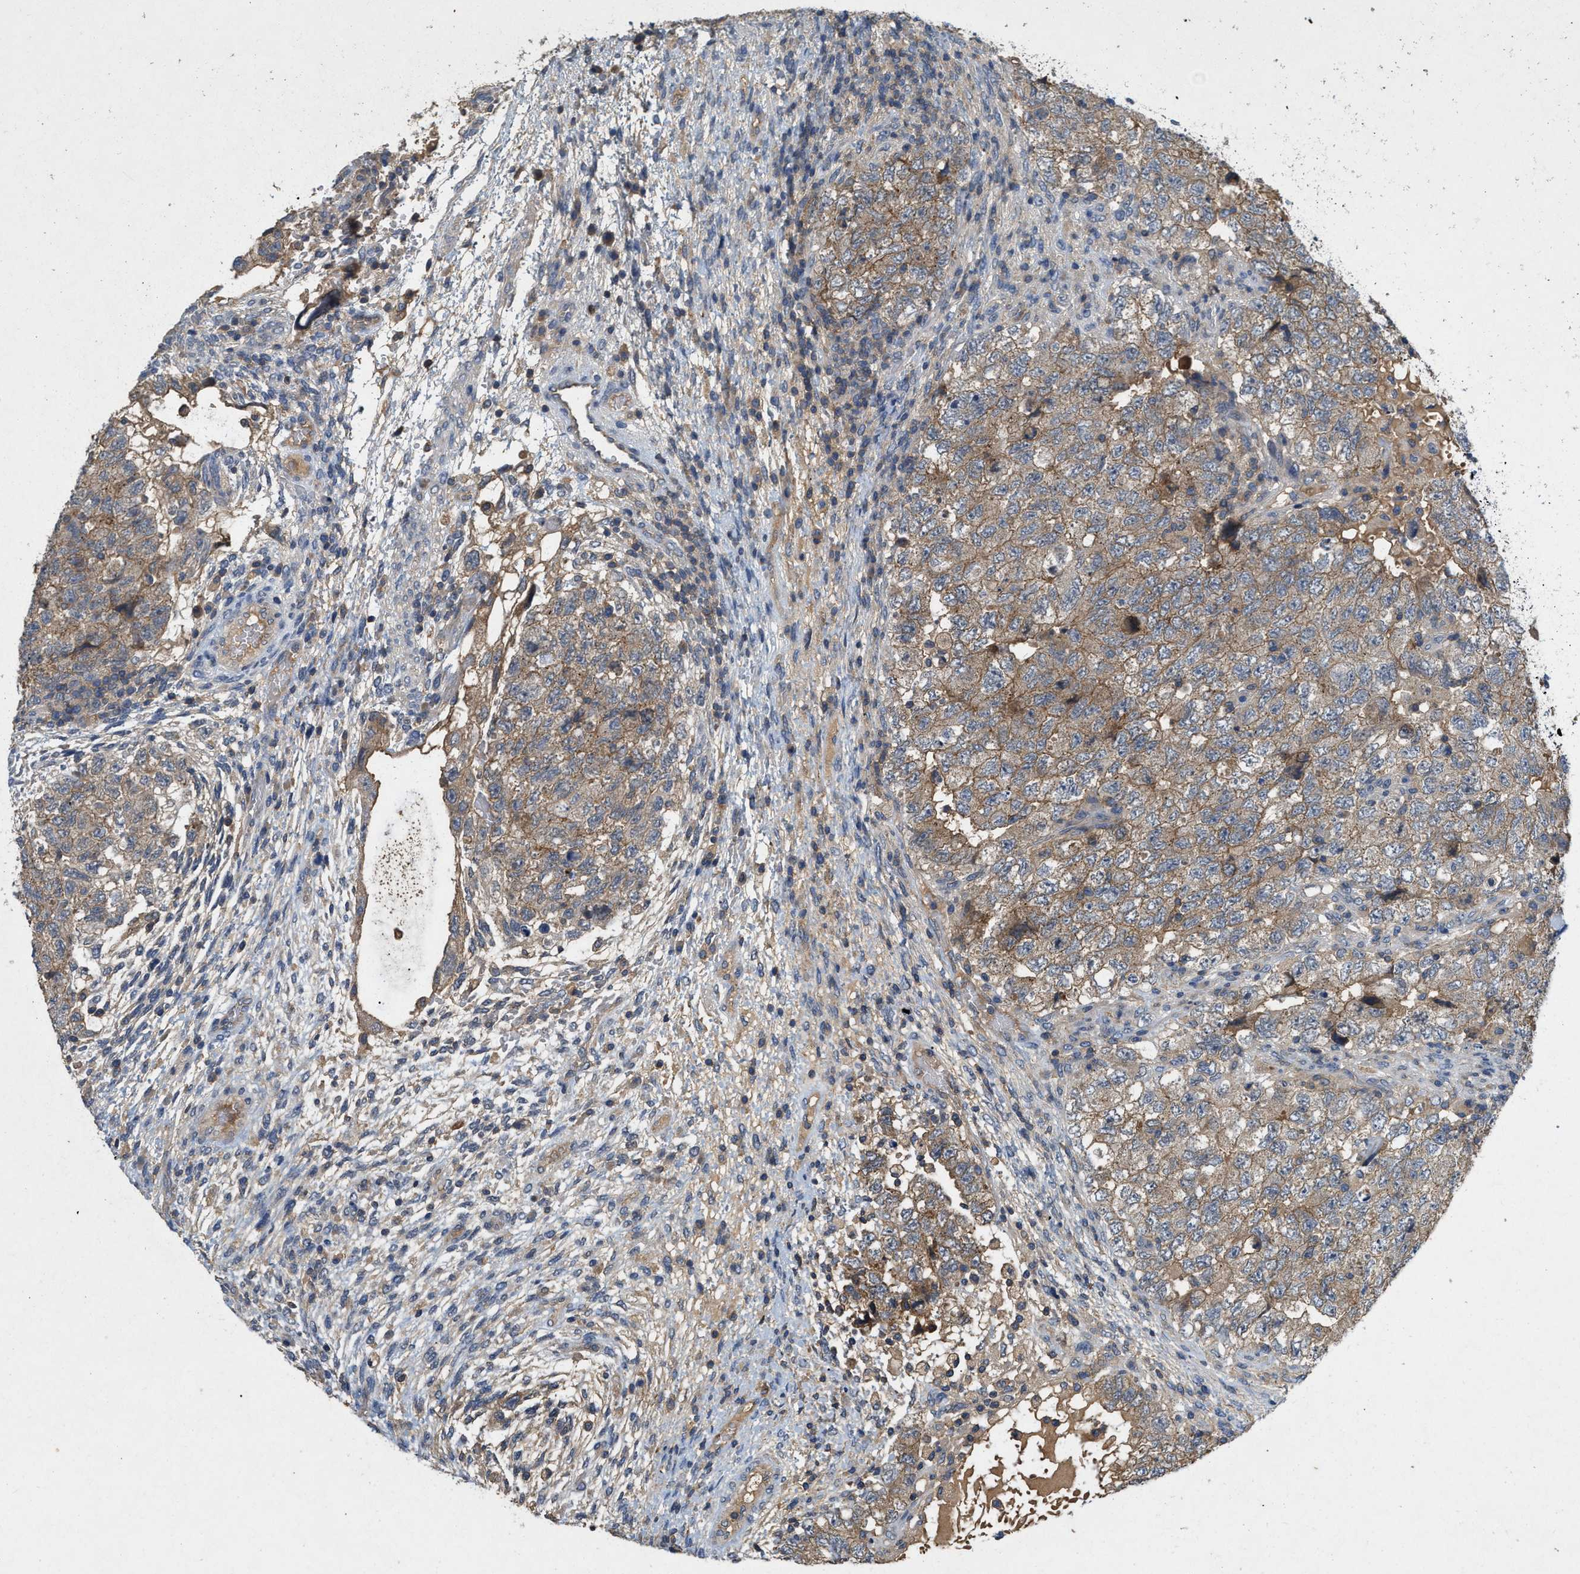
{"staining": {"intensity": "weak", "quantity": ">75%", "location": "cytoplasmic/membranous"}, "tissue": "testis cancer", "cell_type": "Tumor cells", "image_type": "cancer", "snomed": [{"axis": "morphology", "description": "Carcinoma, Embryonal, NOS"}, {"axis": "topography", "description": "Testis"}], "caption": "Testis cancer stained with a protein marker demonstrates weak staining in tumor cells.", "gene": "LPAR2", "patient": {"sex": "male", "age": 36}}